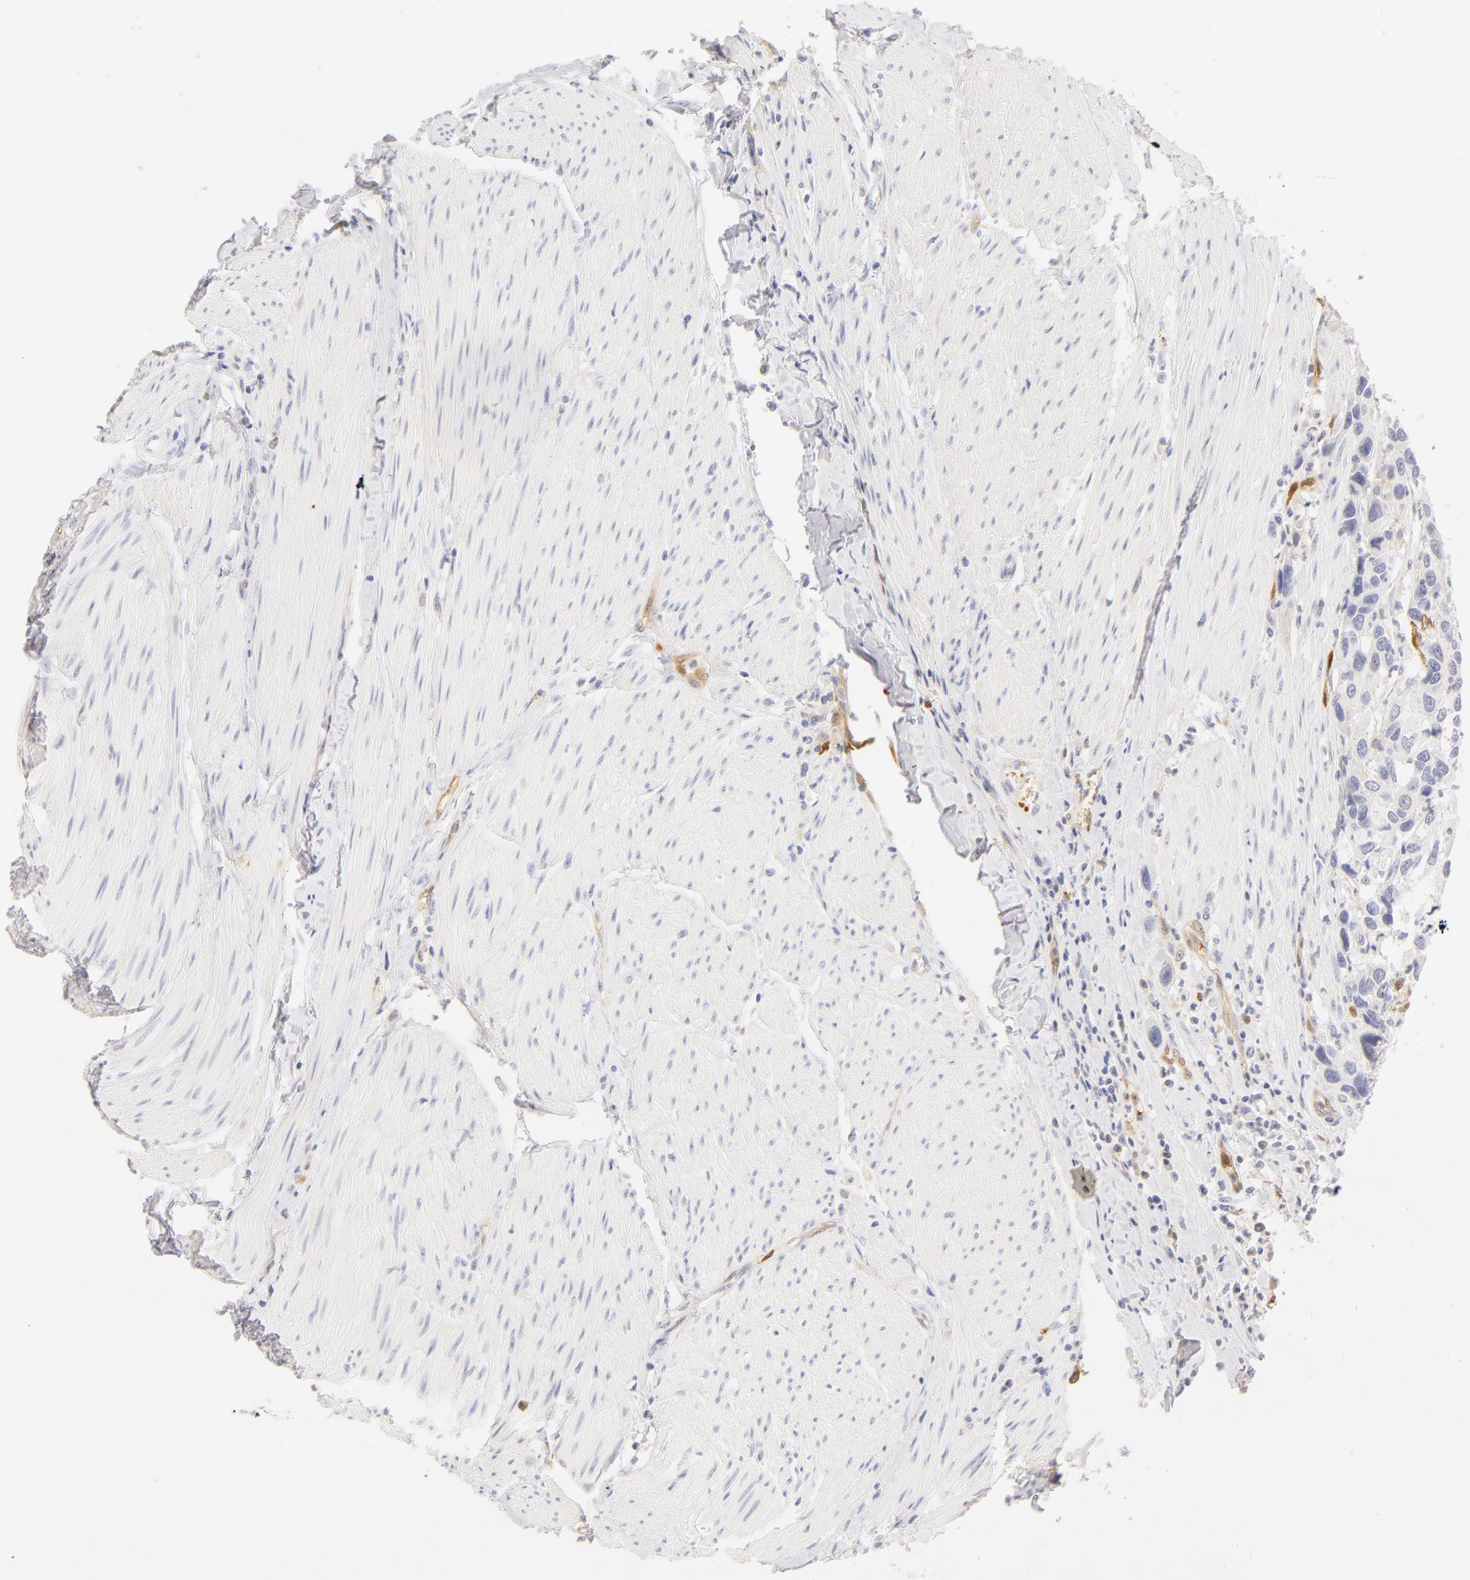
{"staining": {"intensity": "negative", "quantity": "none", "location": "none"}, "tissue": "urothelial cancer", "cell_type": "Tumor cells", "image_type": "cancer", "snomed": [{"axis": "morphology", "description": "Urothelial carcinoma, High grade"}, {"axis": "topography", "description": "Urinary bladder"}], "caption": "This is an immunohistochemistry histopathology image of high-grade urothelial carcinoma. There is no staining in tumor cells.", "gene": "CA2", "patient": {"sex": "male", "age": 66}}